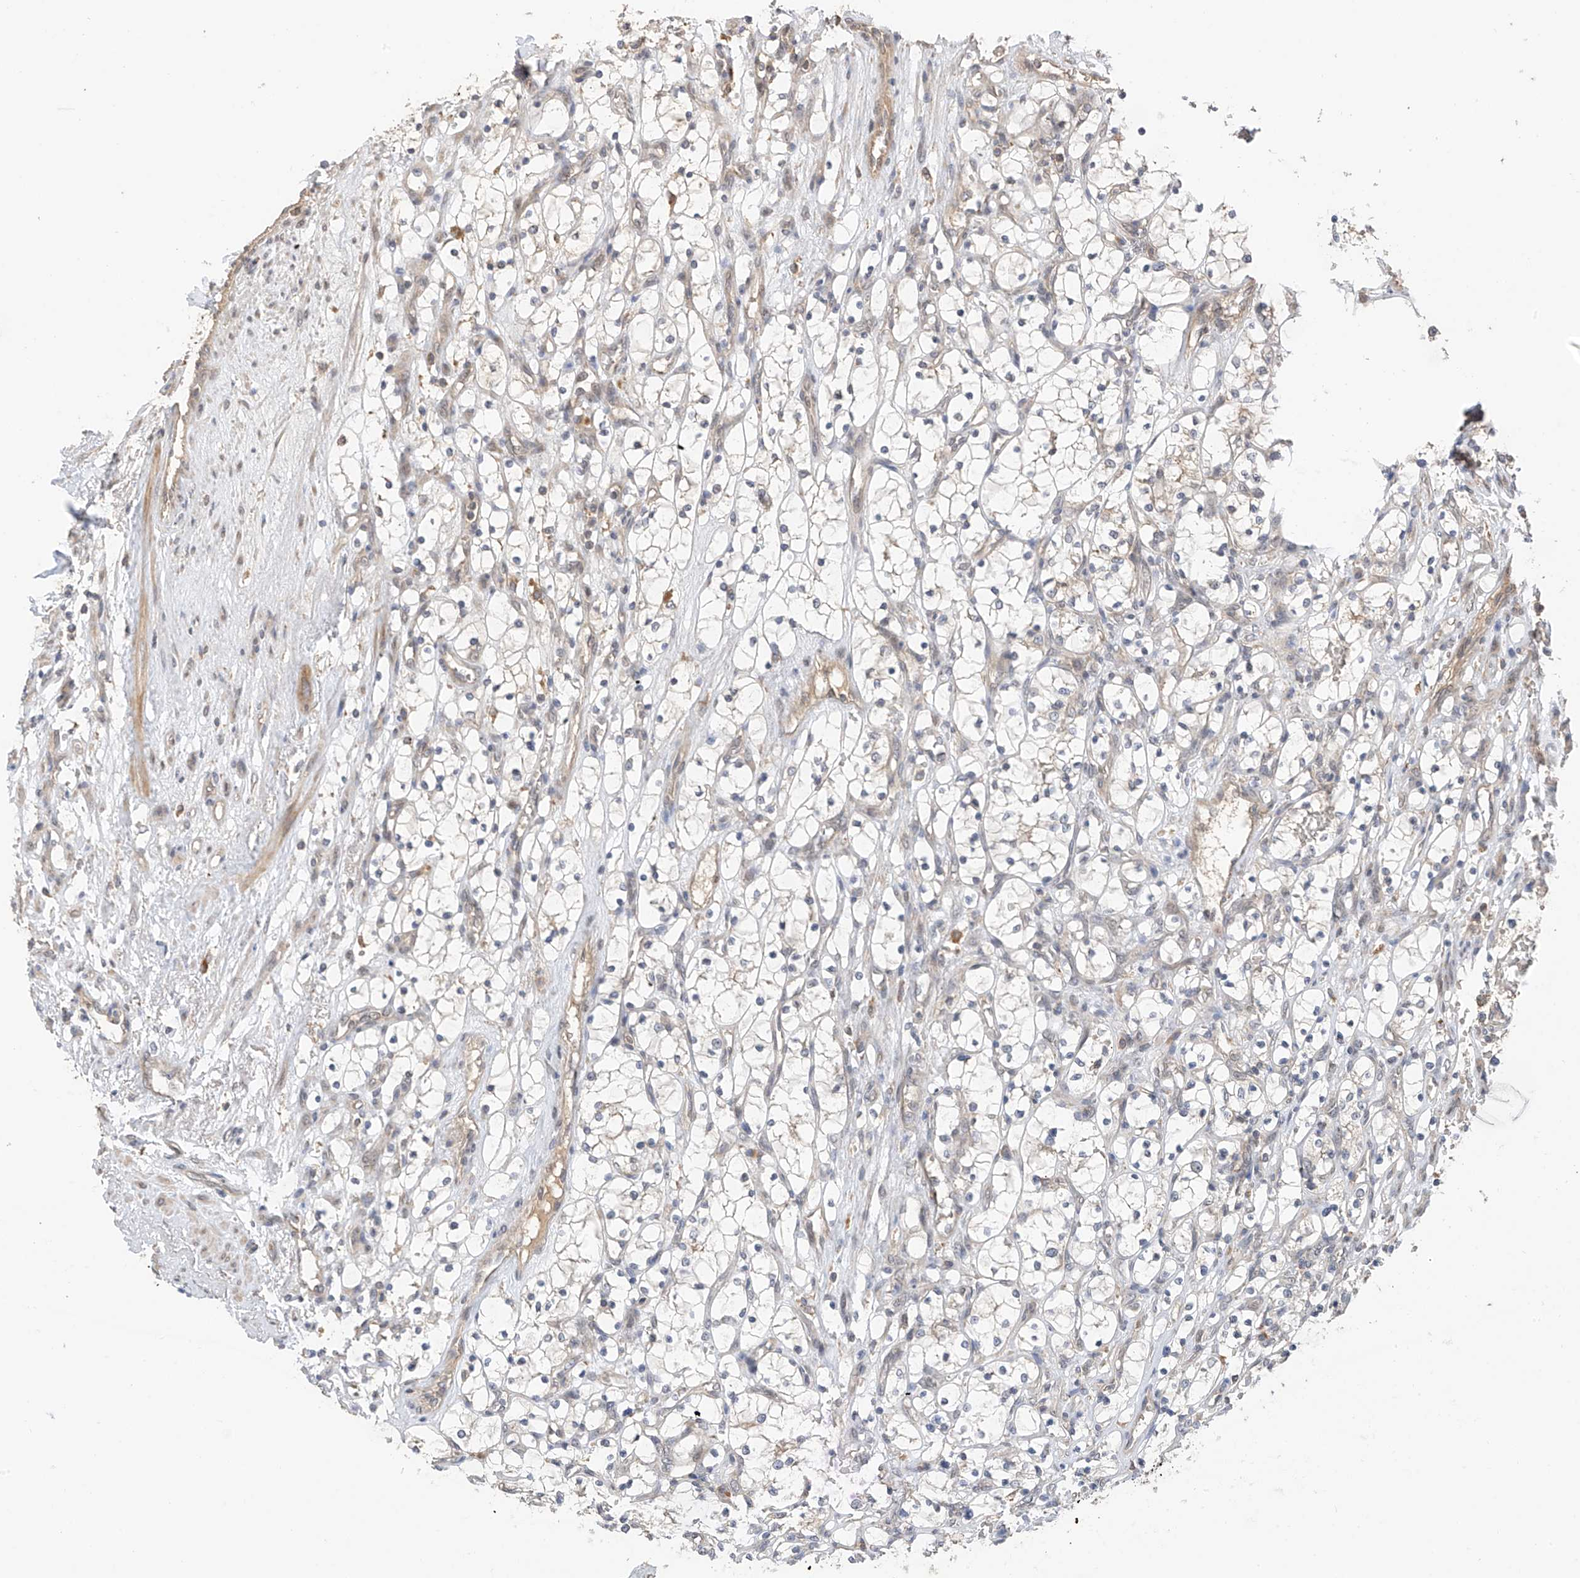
{"staining": {"intensity": "negative", "quantity": "none", "location": "none"}, "tissue": "renal cancer", "cell_type": "Tumor cells", "image_type": "cancer", "snomed": [{"axis": "morphology", "description": "Adenocarcinoma, NOS"}, {"axis": "topography", "description": "Kidney"}], "caption": "Renal cancer was stained to show a protein in brown. There is no significant staining in tumor cells. (Stains: DAB immunohistochemistry (IHC) with hematoxylin counter stain, Microscopy: brightfield microscopy at high magnification).", "gene": "REC8", "patient": {"sex": "female", "age": 69}}